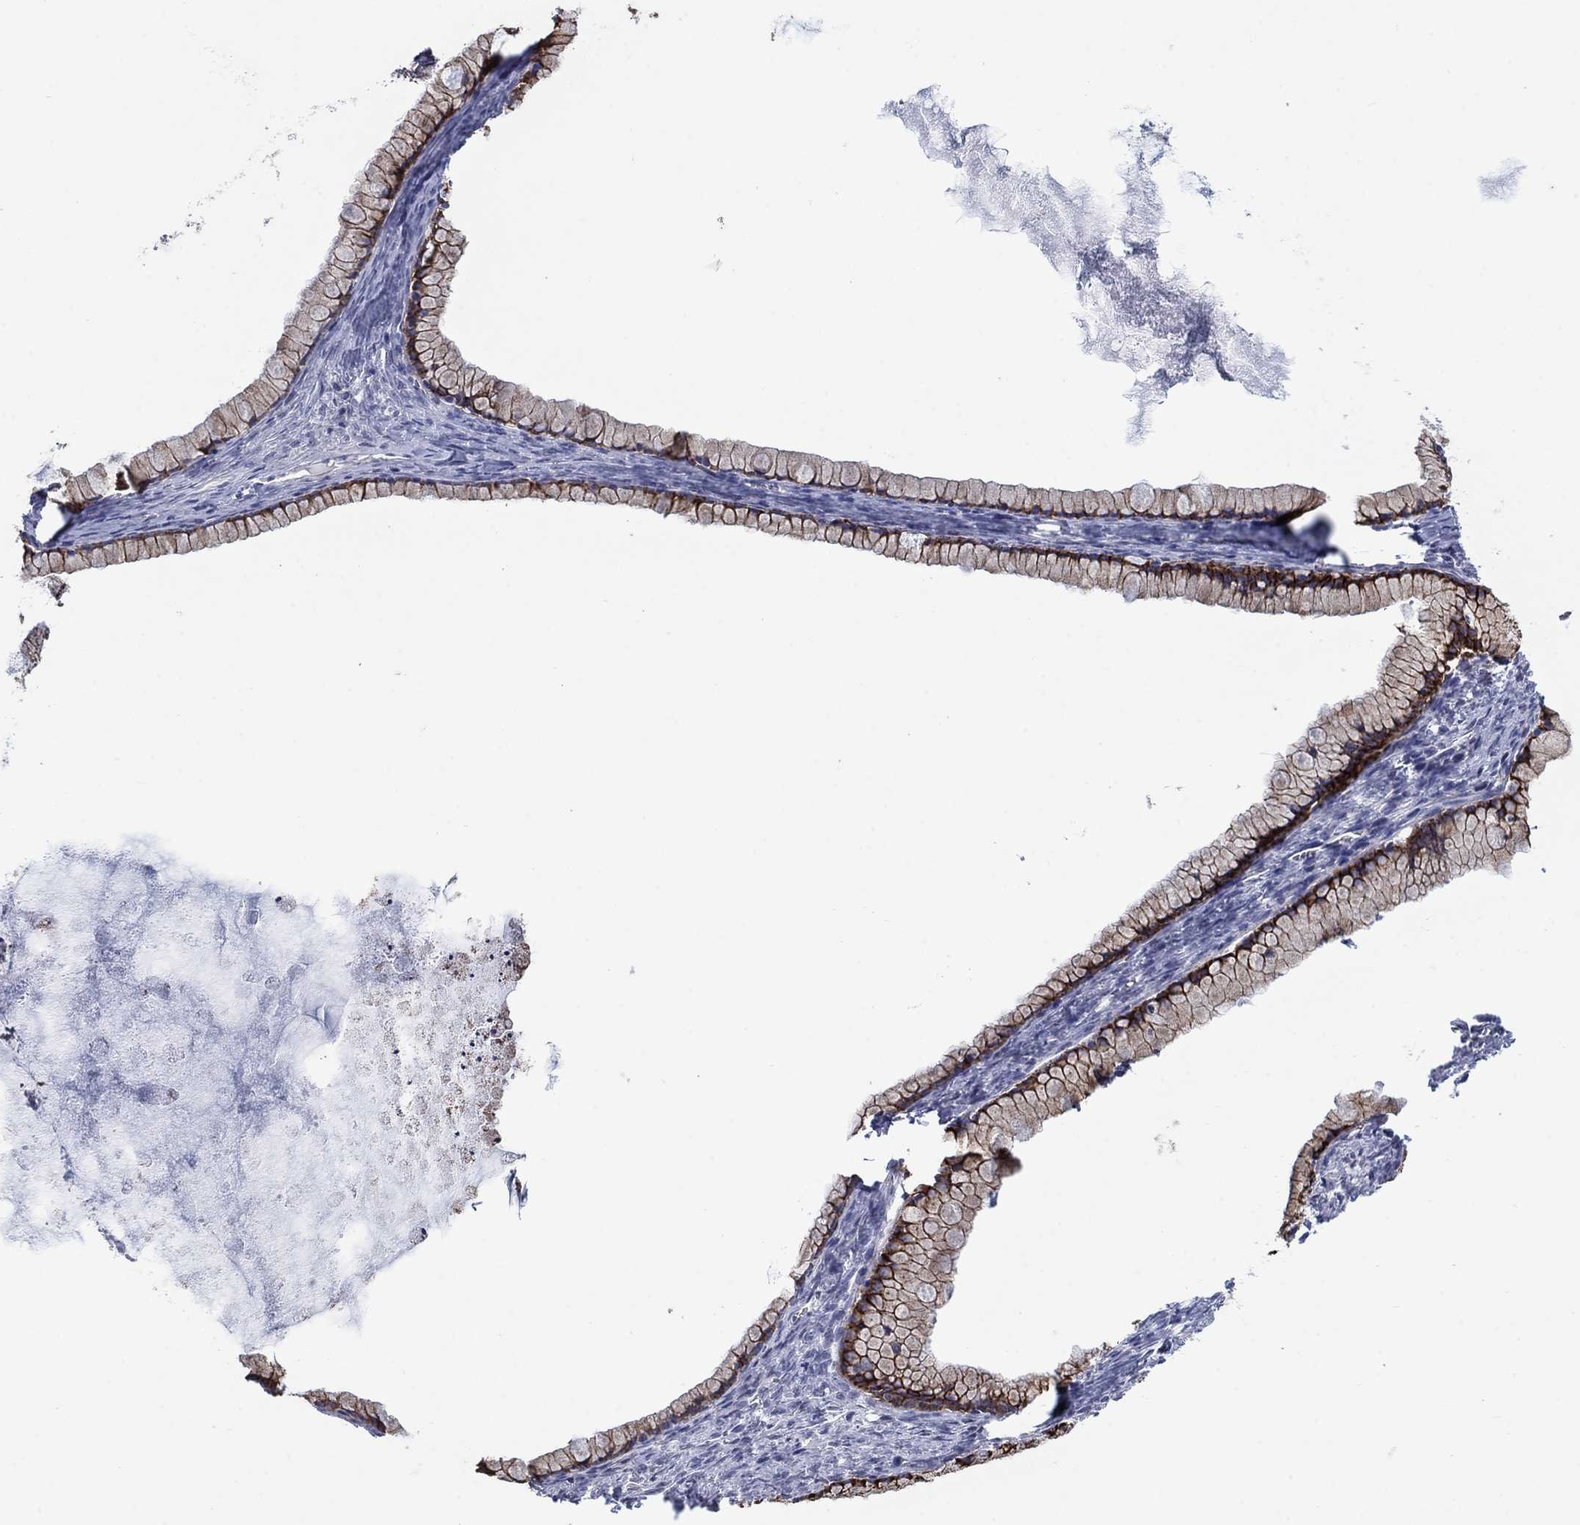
{"staining": {"intensity": "moderate", "quantity": ">75%", "location": "cytoplasmic/membranous"}, "tissue": "ovarian cancer", "cell_type": "Tumor cells", "image_type": "cancer", "snomed": [{"axis": "morphology", "description": "Cystadenocarcinoma, mucinous, NOS"}, {"axis": "topography", "description": "Ovary"}], "caption": "Human ovarian mucinous cystadenocarcinoma stained with a brown dye exhibits moderate cytoplasmic/membranous positive positivity in about >75% of tumor cells.", "gene": "SDC1", "patient": {"sex": "female", "age": 41}}